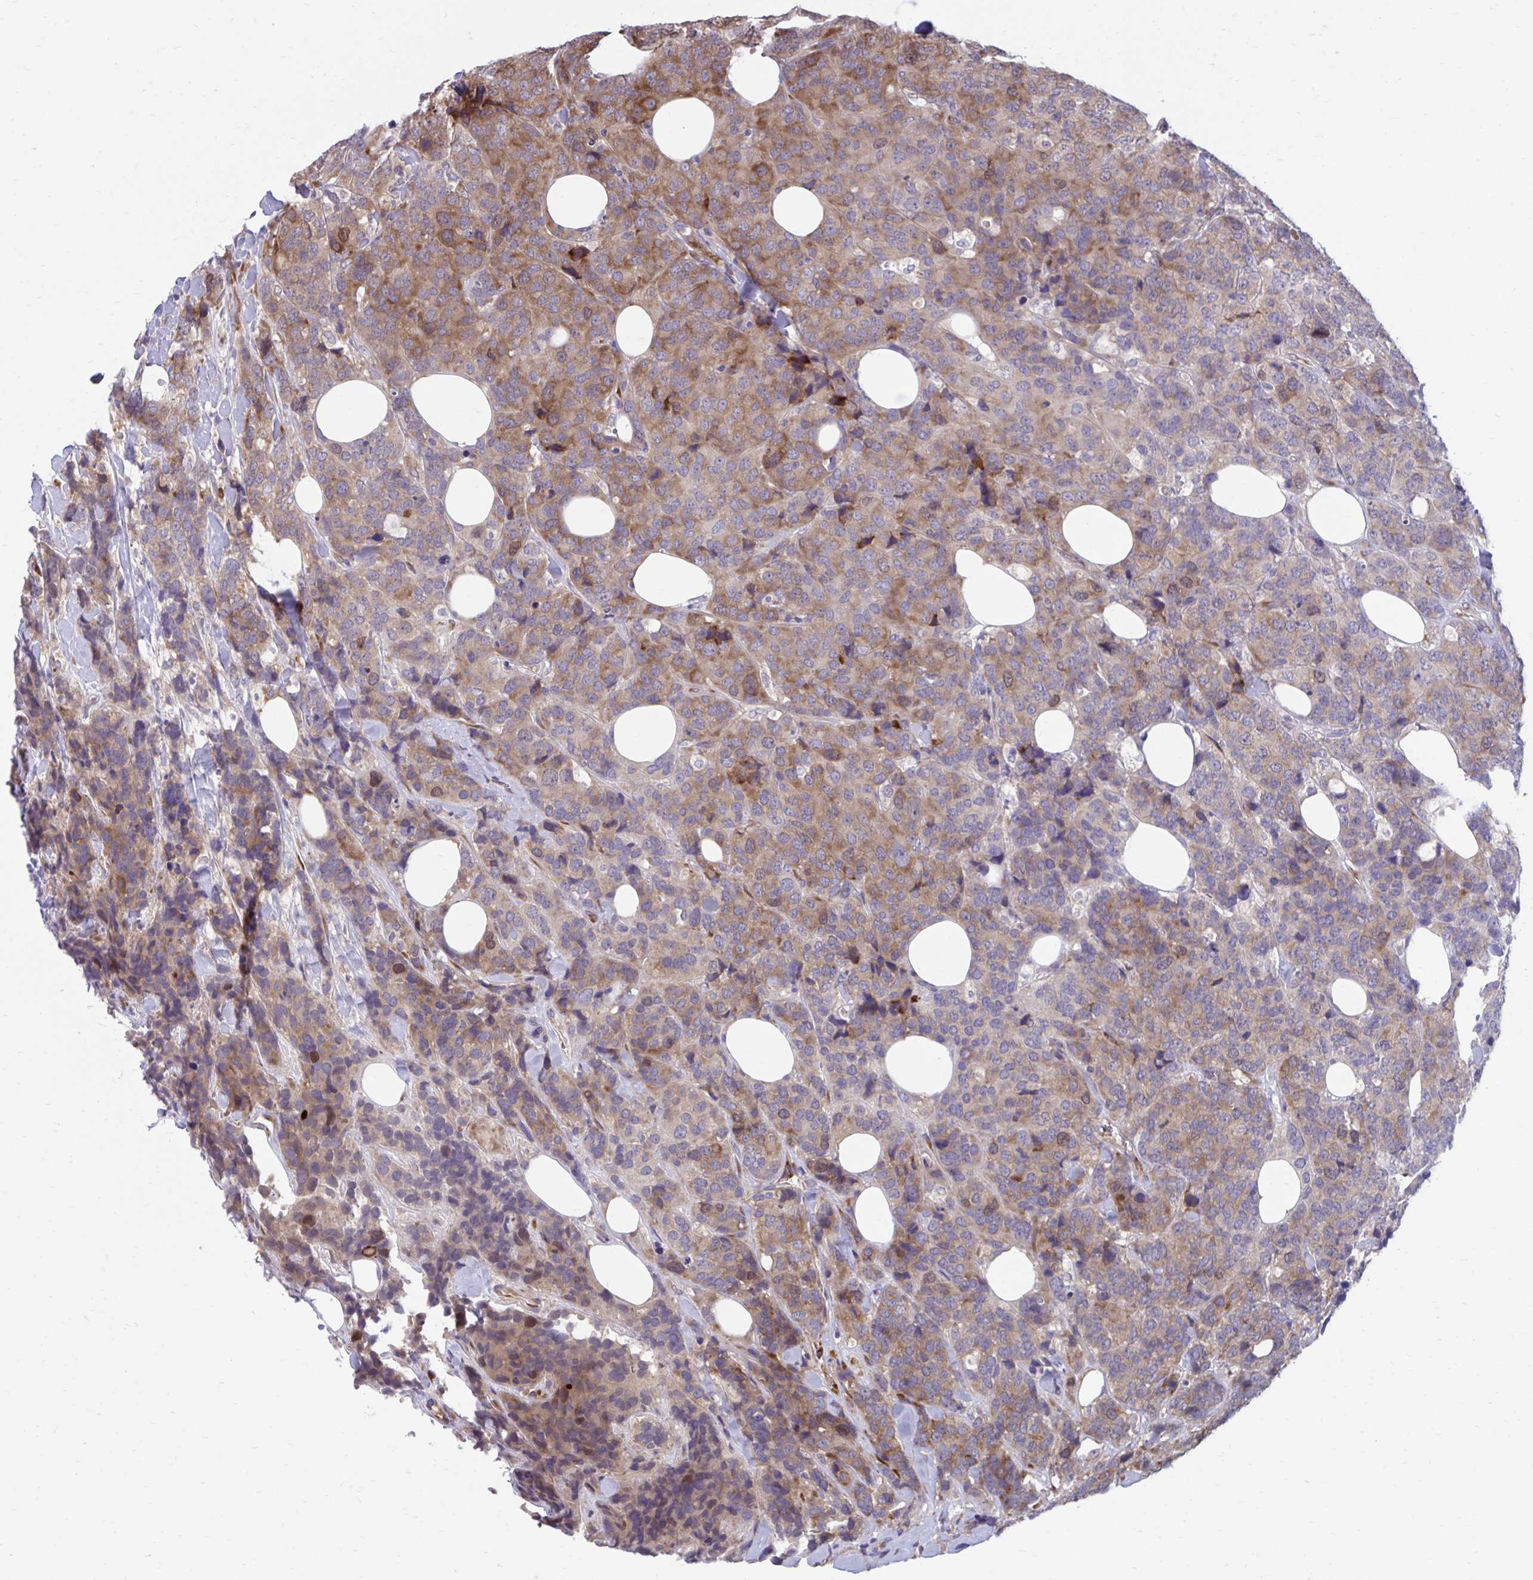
{"staining": {"intensity": "moderate", "quantity": ">75%", "location": "cytoplasmic/membranous"}, "tissue": "breast cancer", "cell_type": "Tumor cells", "image_type": "cancer", "snomed": [{"axis": "morphology", "description": "Lobular carcinoma"}, {"axis": "topography", "description": "Breast"}], "caption": "Brown immunohistochemical staining in human breast cancer demonstrates moderate cytoplasmic/membranous expression in about >75% of tumor cells.", "gene": "SELENON", "patient": {"sex": "female", "age": 59}}